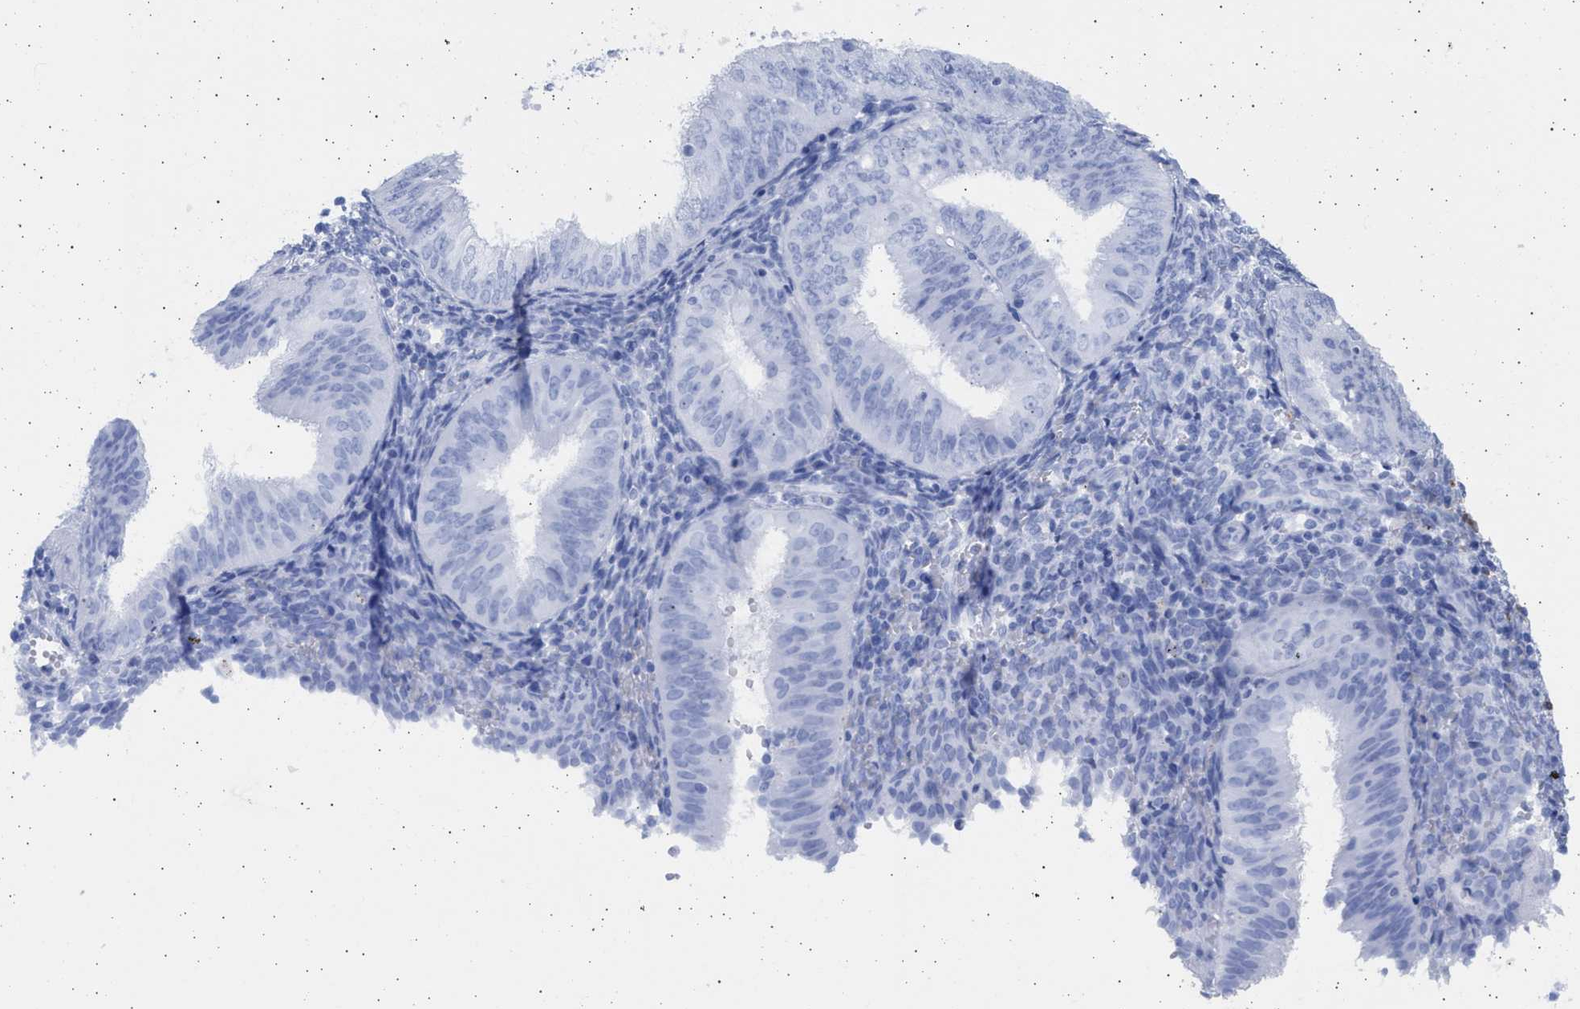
{"staining": {"intensity": "negative", "quantity": "none", "location": "none"}, "tissue": "endometrial cancer", "cell_type": "Tumor cells", "image_type": "cancer", "snomed": [{"axis": "morphology", "description": "Normal tissue, NOS"}, {"axis": "morphology", "description": "Adenocarcinoma, NOS"}, {"axis": "topography", "description": "Endometrium"}], "caption": "Micrograph shows no protein positivity in tumor cells of adenocarcinoma (endometrial) tissue. Brightfield microscopy of immunohistochemistry stained with DAB (3,3'-diaminobenzidine) (brown) and hematoxylin (blue), captured at high magnification.", "gene": "ALDOC", "patient": {"sex": "female", "age": 53}}